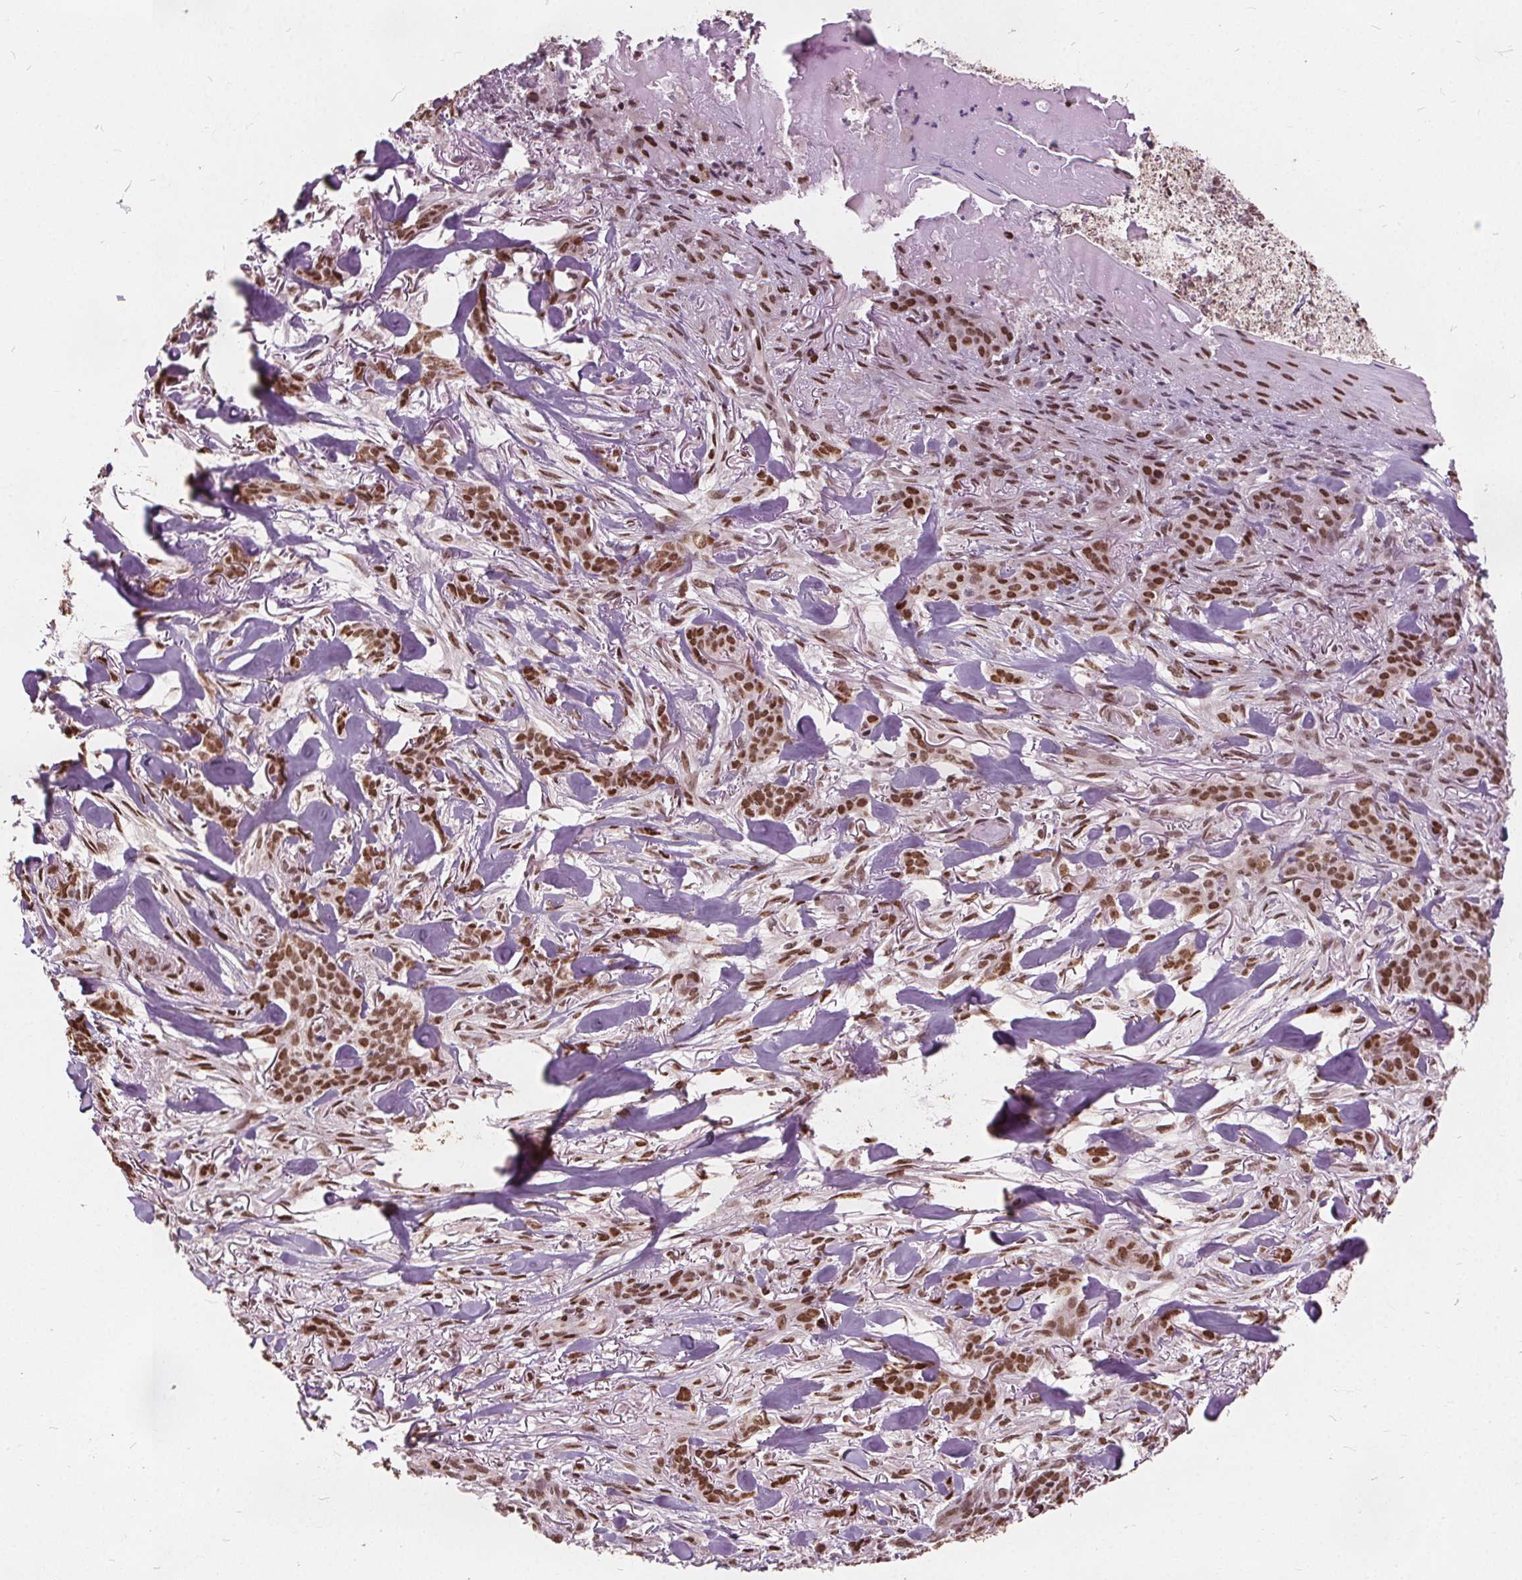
{"staining": {"intensity": "moderate", "quantity": ">75%", "location": "nuclear"}, "tissue": "skin cancer", "cell_type": "Tumor cells", "image_type": "cancer", "snomed": [{"axis": "morphology", "description": "Basal cell carcinoma"}, {"axis": "topography", "description": "Skin"}], "caption": "This is an image of immunohistochemistry staining of basal cell carcinoma (skin), which shows moderate expression in the nuclear of tumor cells.", "gene": "ISLR2", "patient": {"sex": "female", "age": 61}}